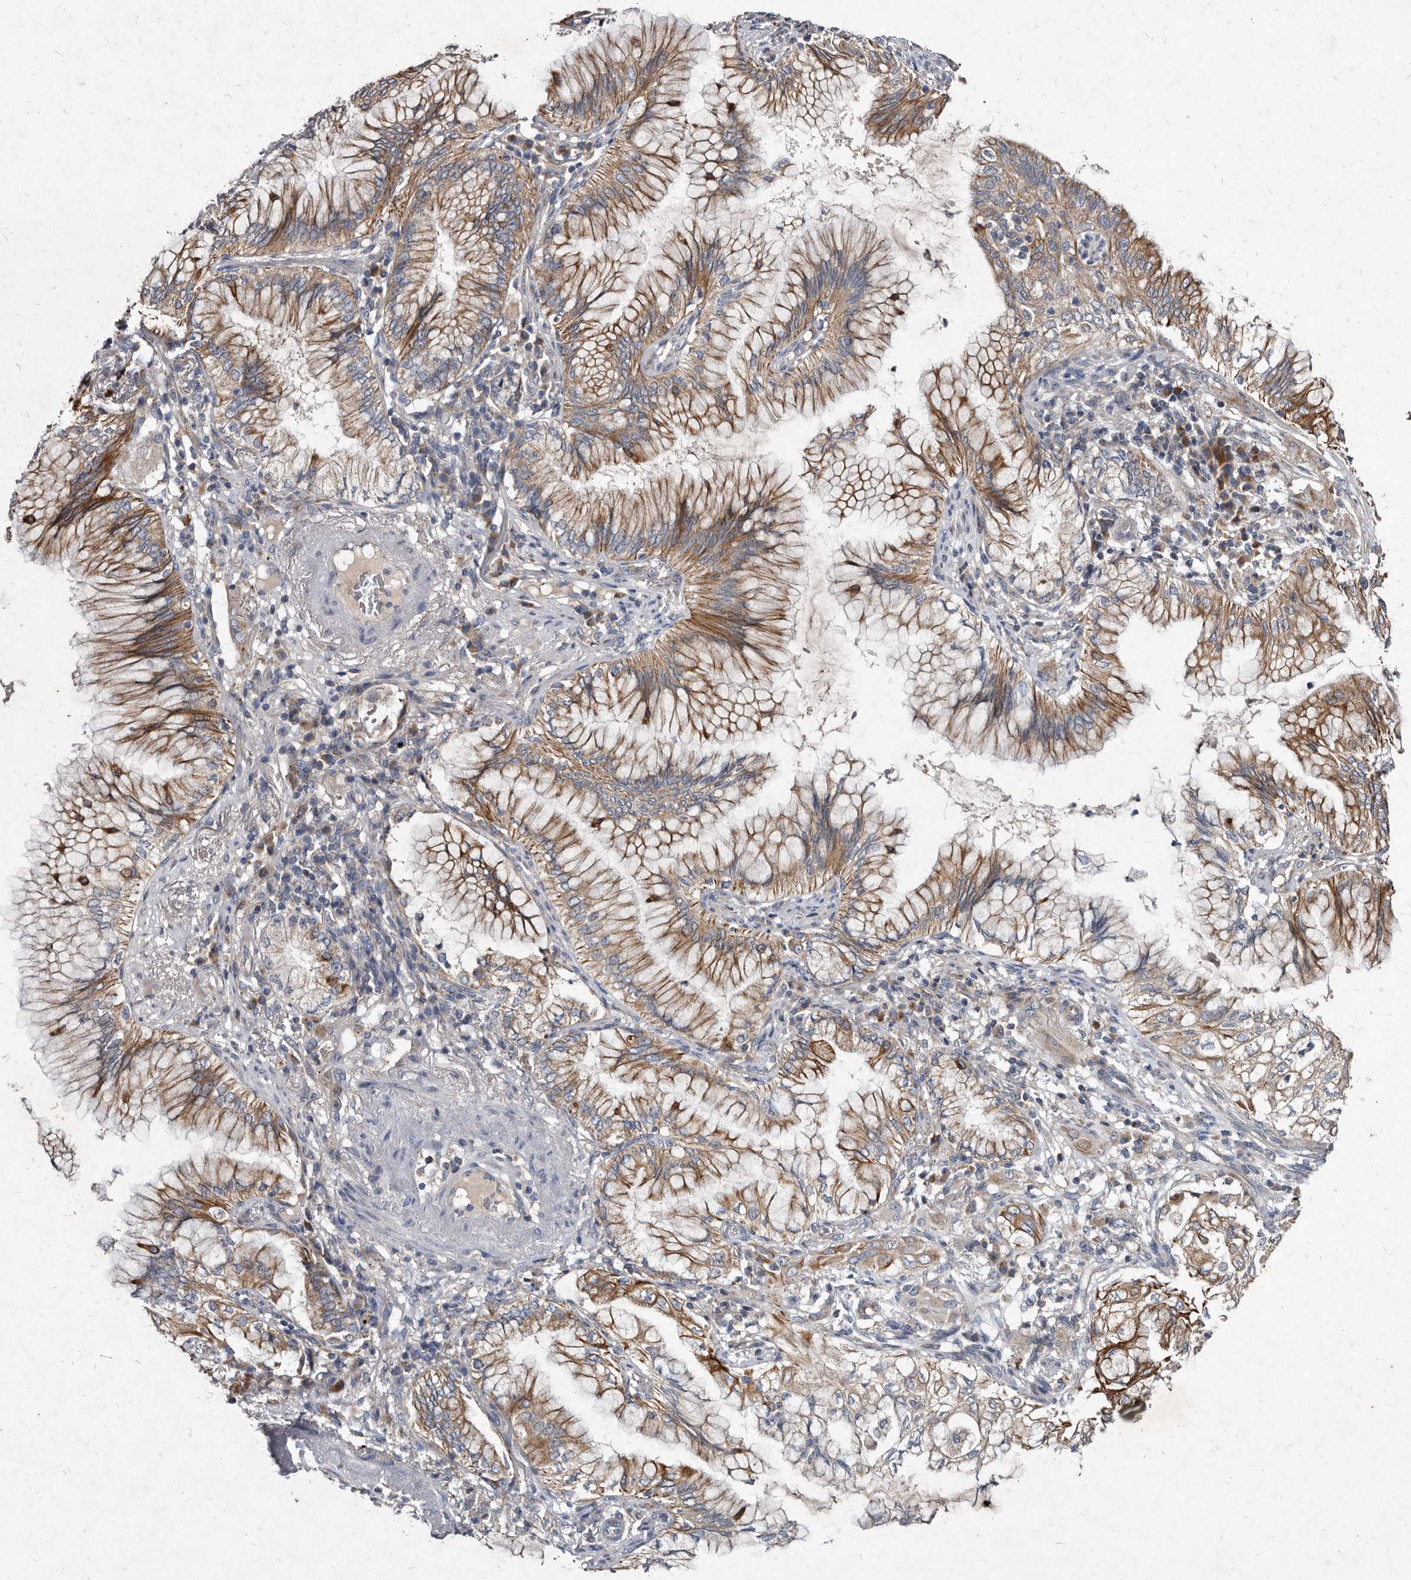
{"staining": {"intensity": "moderate", "quantity": ">75%", "location": "cytoplasmic/membranous"}, "tissue": "lung cancer", "cell_type": "Tumor cells", "image_type": "cancer", "snomed": [{"axis": "morphology", "description": "Adenocarcinoma, NOS"}, {"axis": "topography", "description": "Lung"}], "caption": "Immunohistochemical staining of human lung cancer reveals medium levels of moderate cytoplasmic/membranous protein staining in approximately >75% of tumor cells. (Stains: DAB (3,3'-diaminobenzidine) in brown, nuclei in blue, Microscopy: brightfield microscopy at high magnification).", "gene": "YPEL3", "patient": {"sex": "female", "age": 70}}